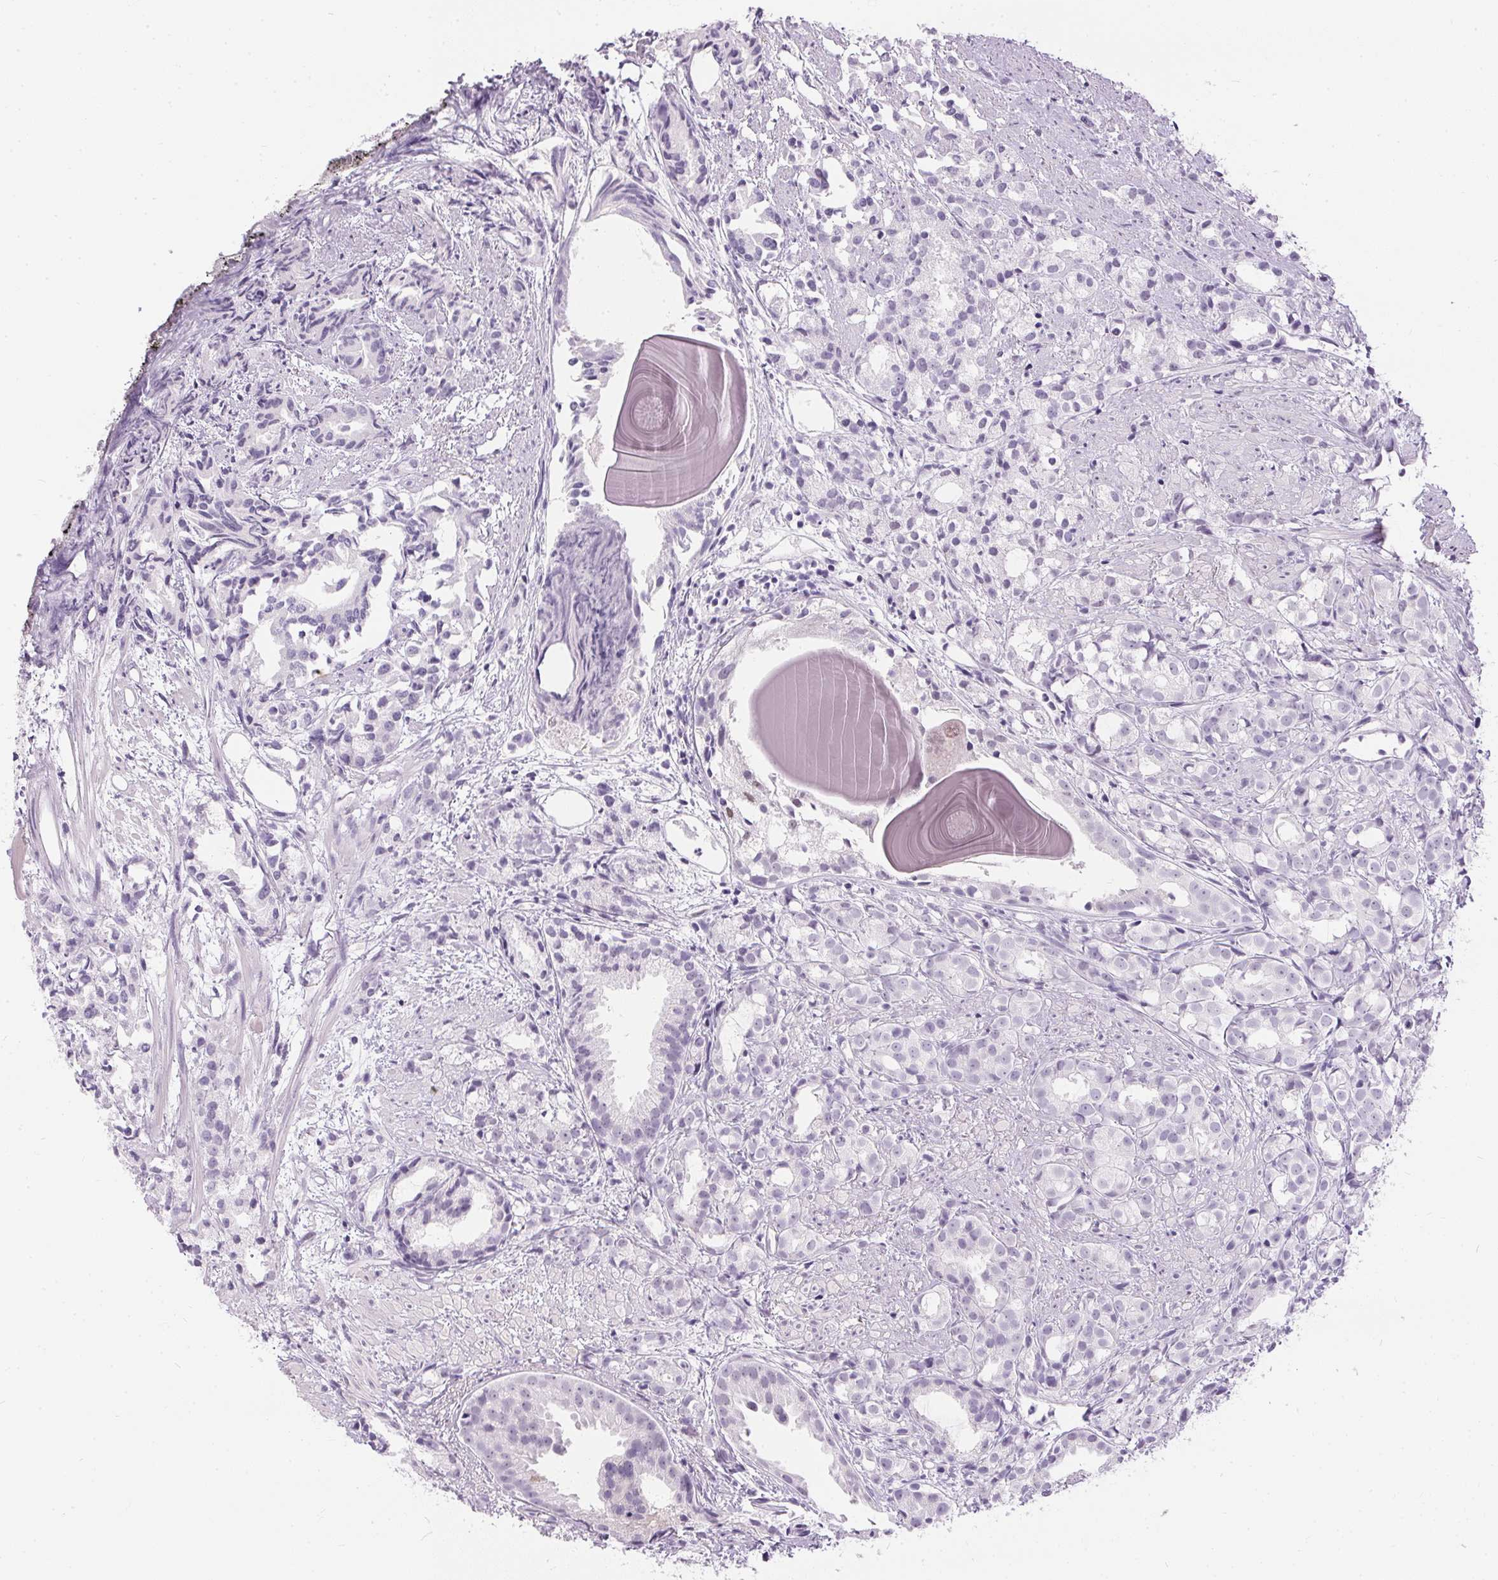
{"staining": {"intensity": "negative", "quantity": "none", "location": "none"}, "tissue": "prostate cancer", "cell_type": "Tumor cells", "image_type": "cancer", "snomed": [{"axis": "morphology", "description": "Adenocarcinoma, High grade"}, {"axis": "topography", "description": "Prostate"}], "caption": "This is an immunohistochemistry (IHC) image of prostate cancer. There is no positivity in tumor cells.", "gene": "GBP6", "patient": {"sex": "male", "age": 79}}